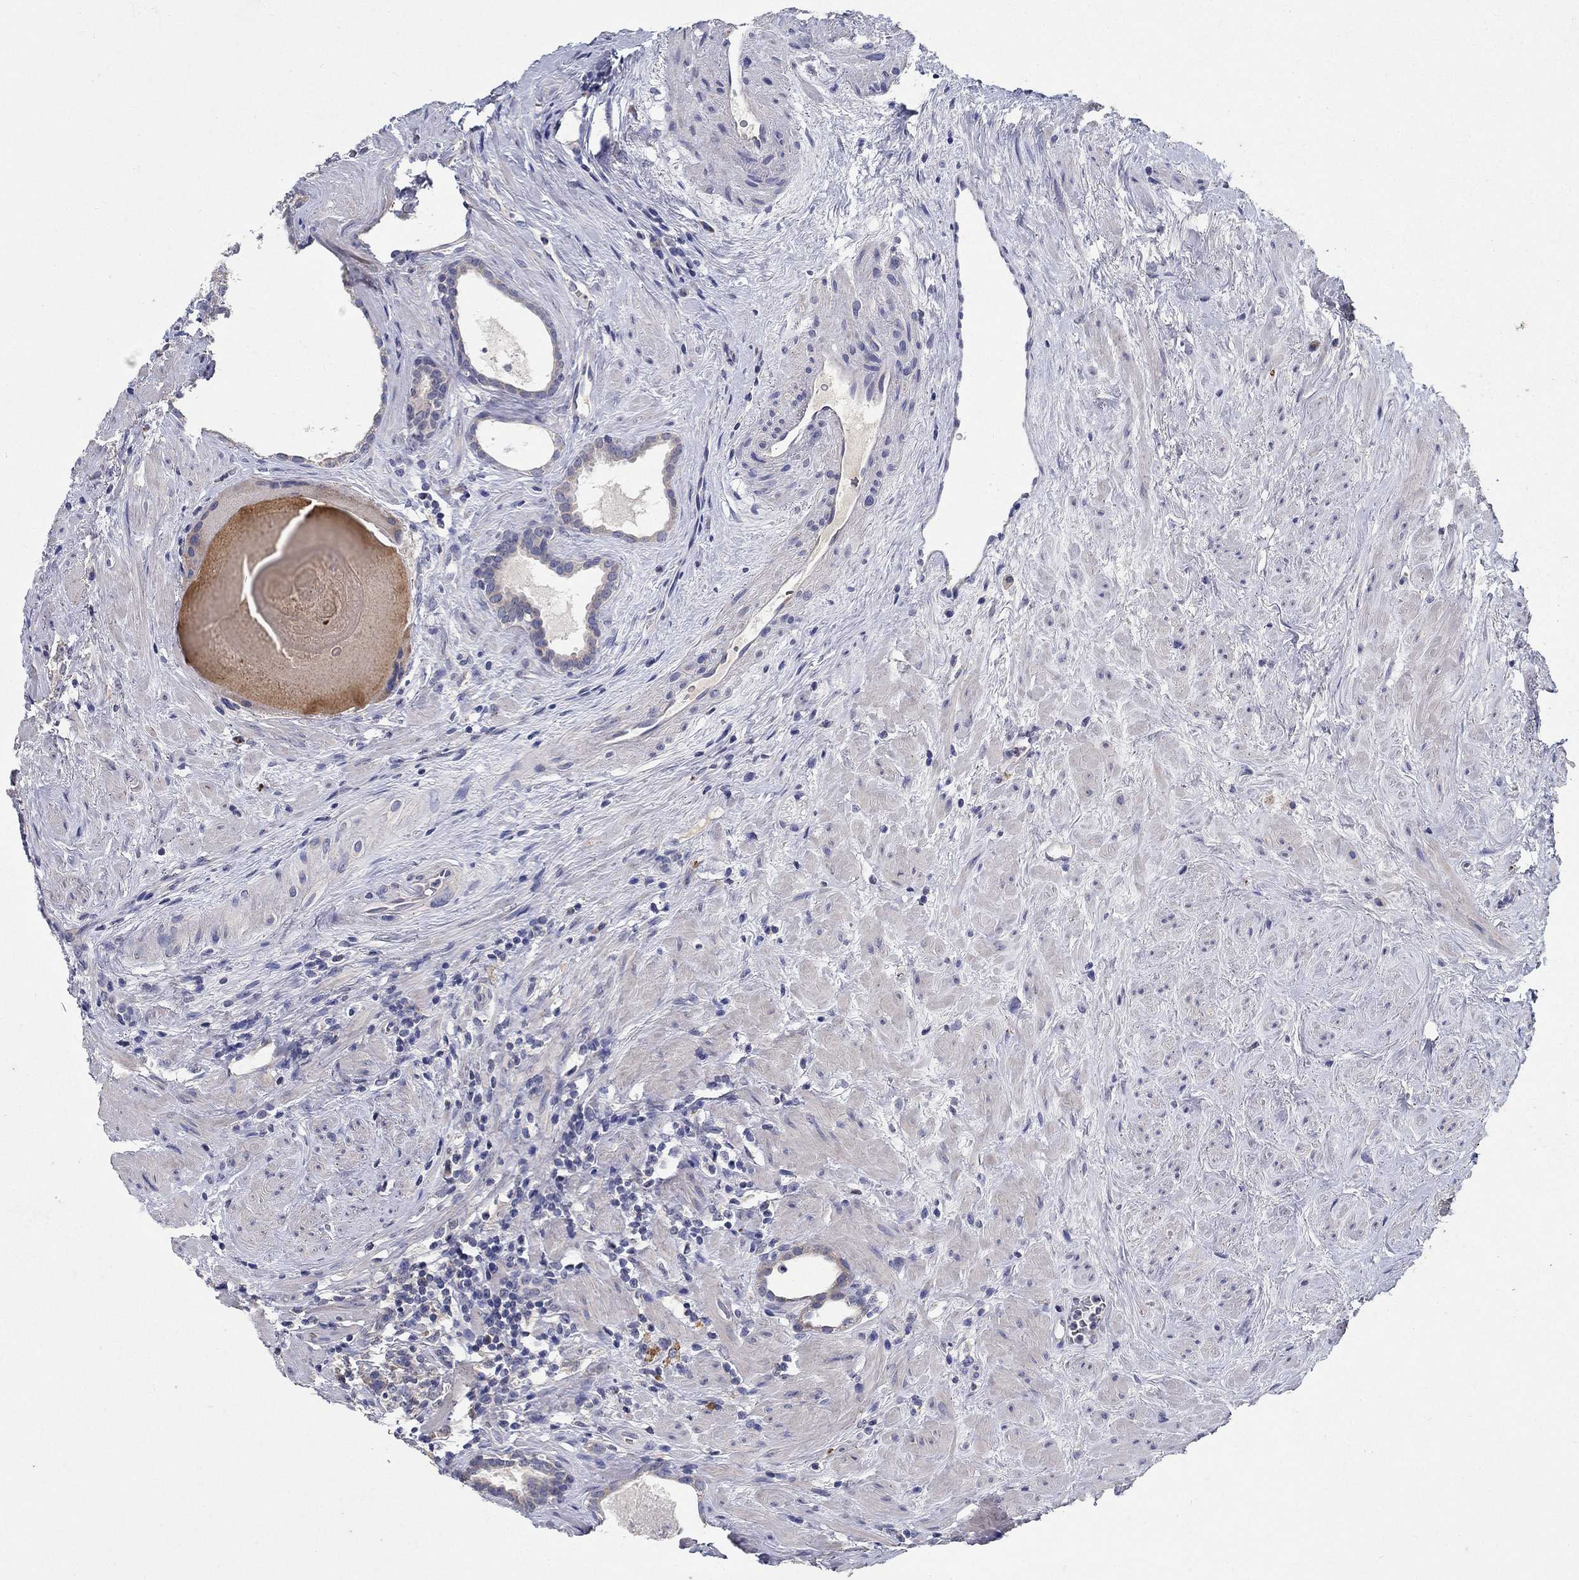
{"staining": {"intensity": "weak", "quantity": "<25%", "location": "cytoplasmic/membranous"}, "tissue": "prostate cancer", "cell_type": "Tumor cells", "image_type": "cancer", "snomed": [{"axis": "morphology", "description": "Adenocarcinoma, NOS"}, {"axis": "morphology", "description": "Adenocarcinoma, High grade"}, {"axis": "topography", "description": "Prostate"}], "caption": "The histopathology image reveals no significant positivity in tumor cells of prostate cancer. Brightfield microscopy of immunohistochemistry (IHC) stained with DAB (3,3'-diaminobenzidine) (brown) and hematoxylin (blue), captured at high magnification.", "gene": "PROZ", "patient": {"sex": "male", "age": 64}}